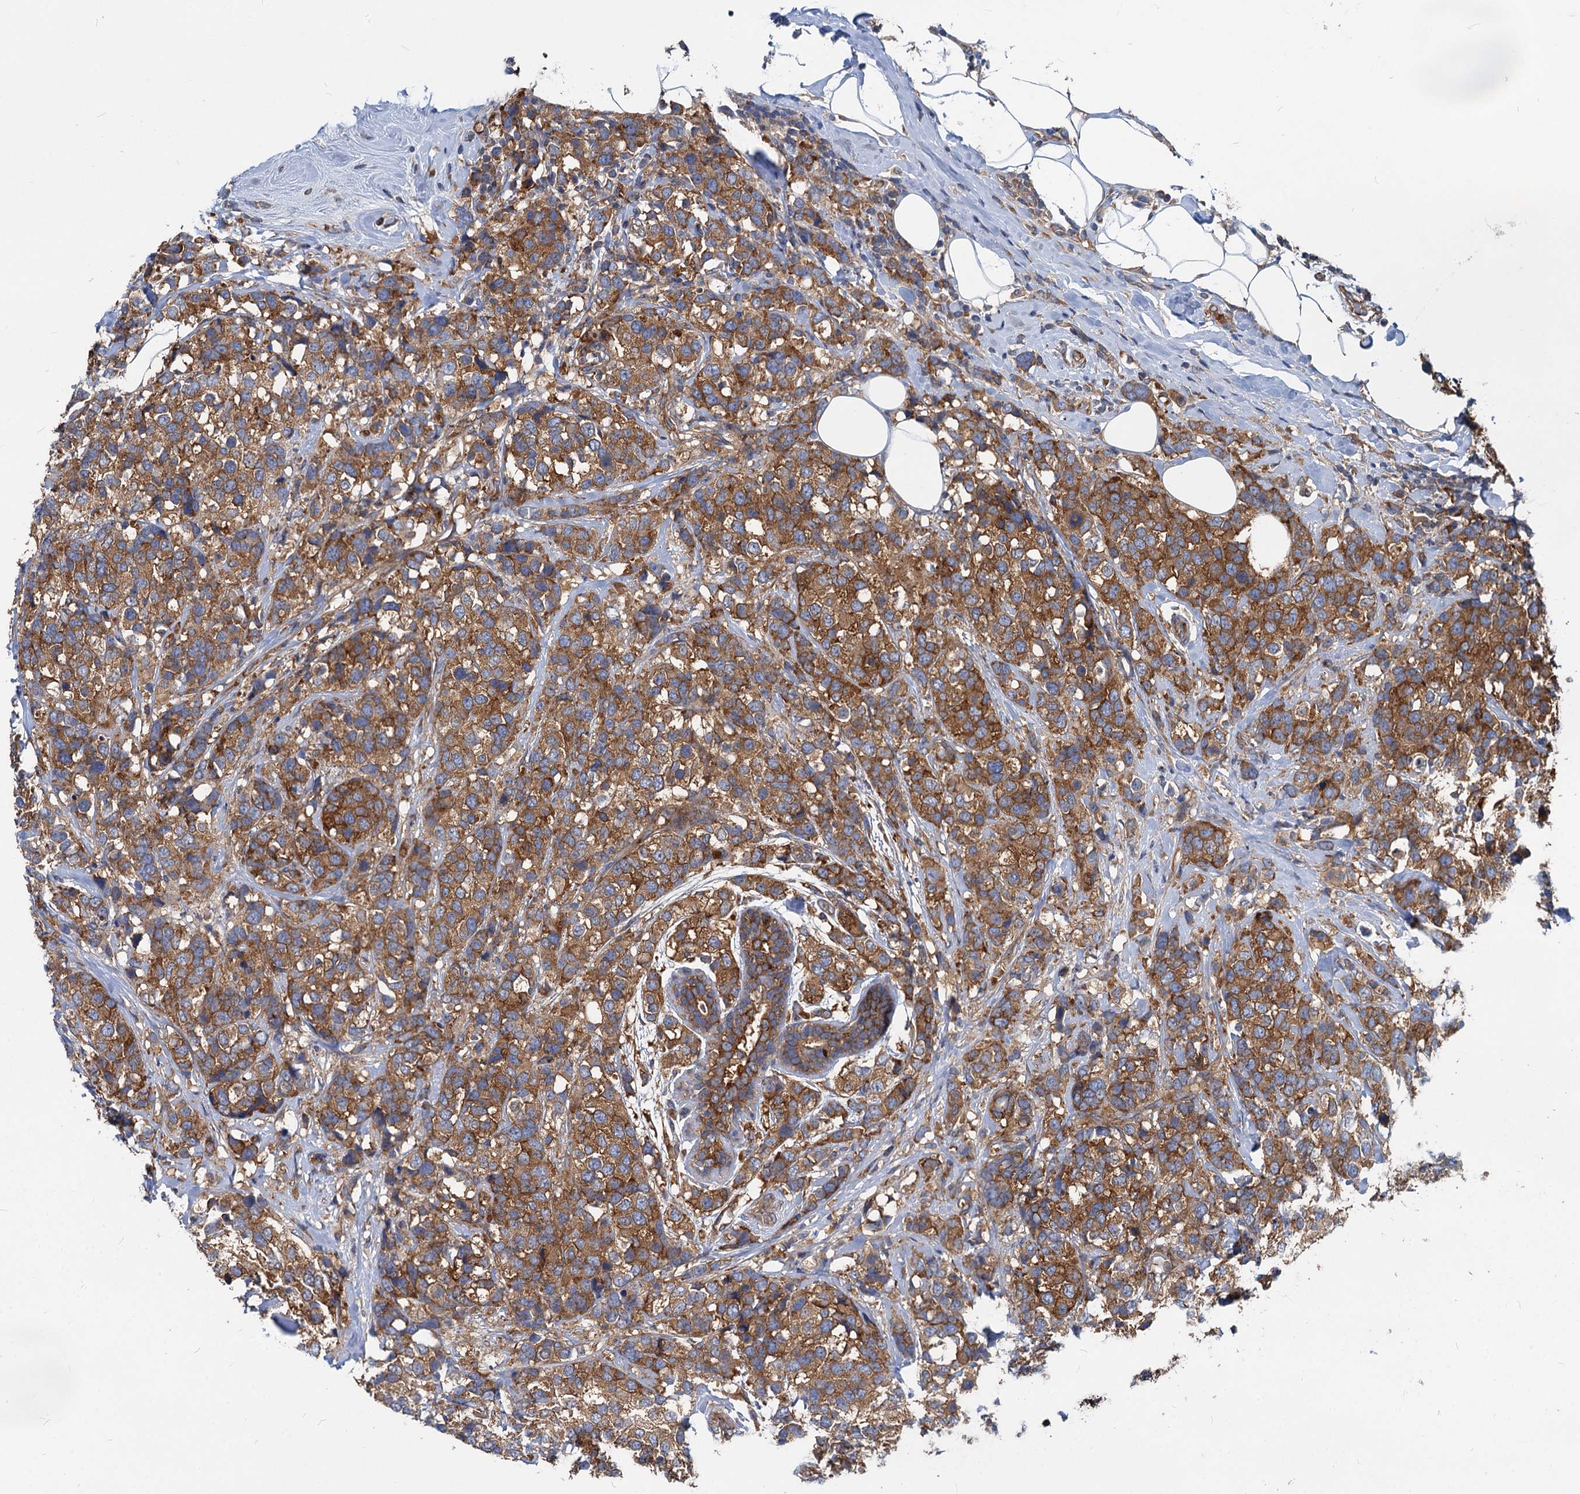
{"staining": {"intensity": "moderate", "quantity": ">75%", "location": "cytoplasmic/membranous"}, "tissue": "breast cancer", "cell_type": "Tumor cells", "image_type": "cancer", "snomed": [{"axis": "morphology", "description": "Lobular carcinoma"}, {"axis": "topography", "description": "Breast"}], "caption": "DAB (3,3'-diaminobenzidine) immunohistochemical staining of human breast cancer (lobular carcinoma) demonstrates moderate cytoplasmic/membranous protein positivity in approximately >75% of tumor cells.", "gene": "EIF2B2", "patient": {"sex": "female", "age": 59}}